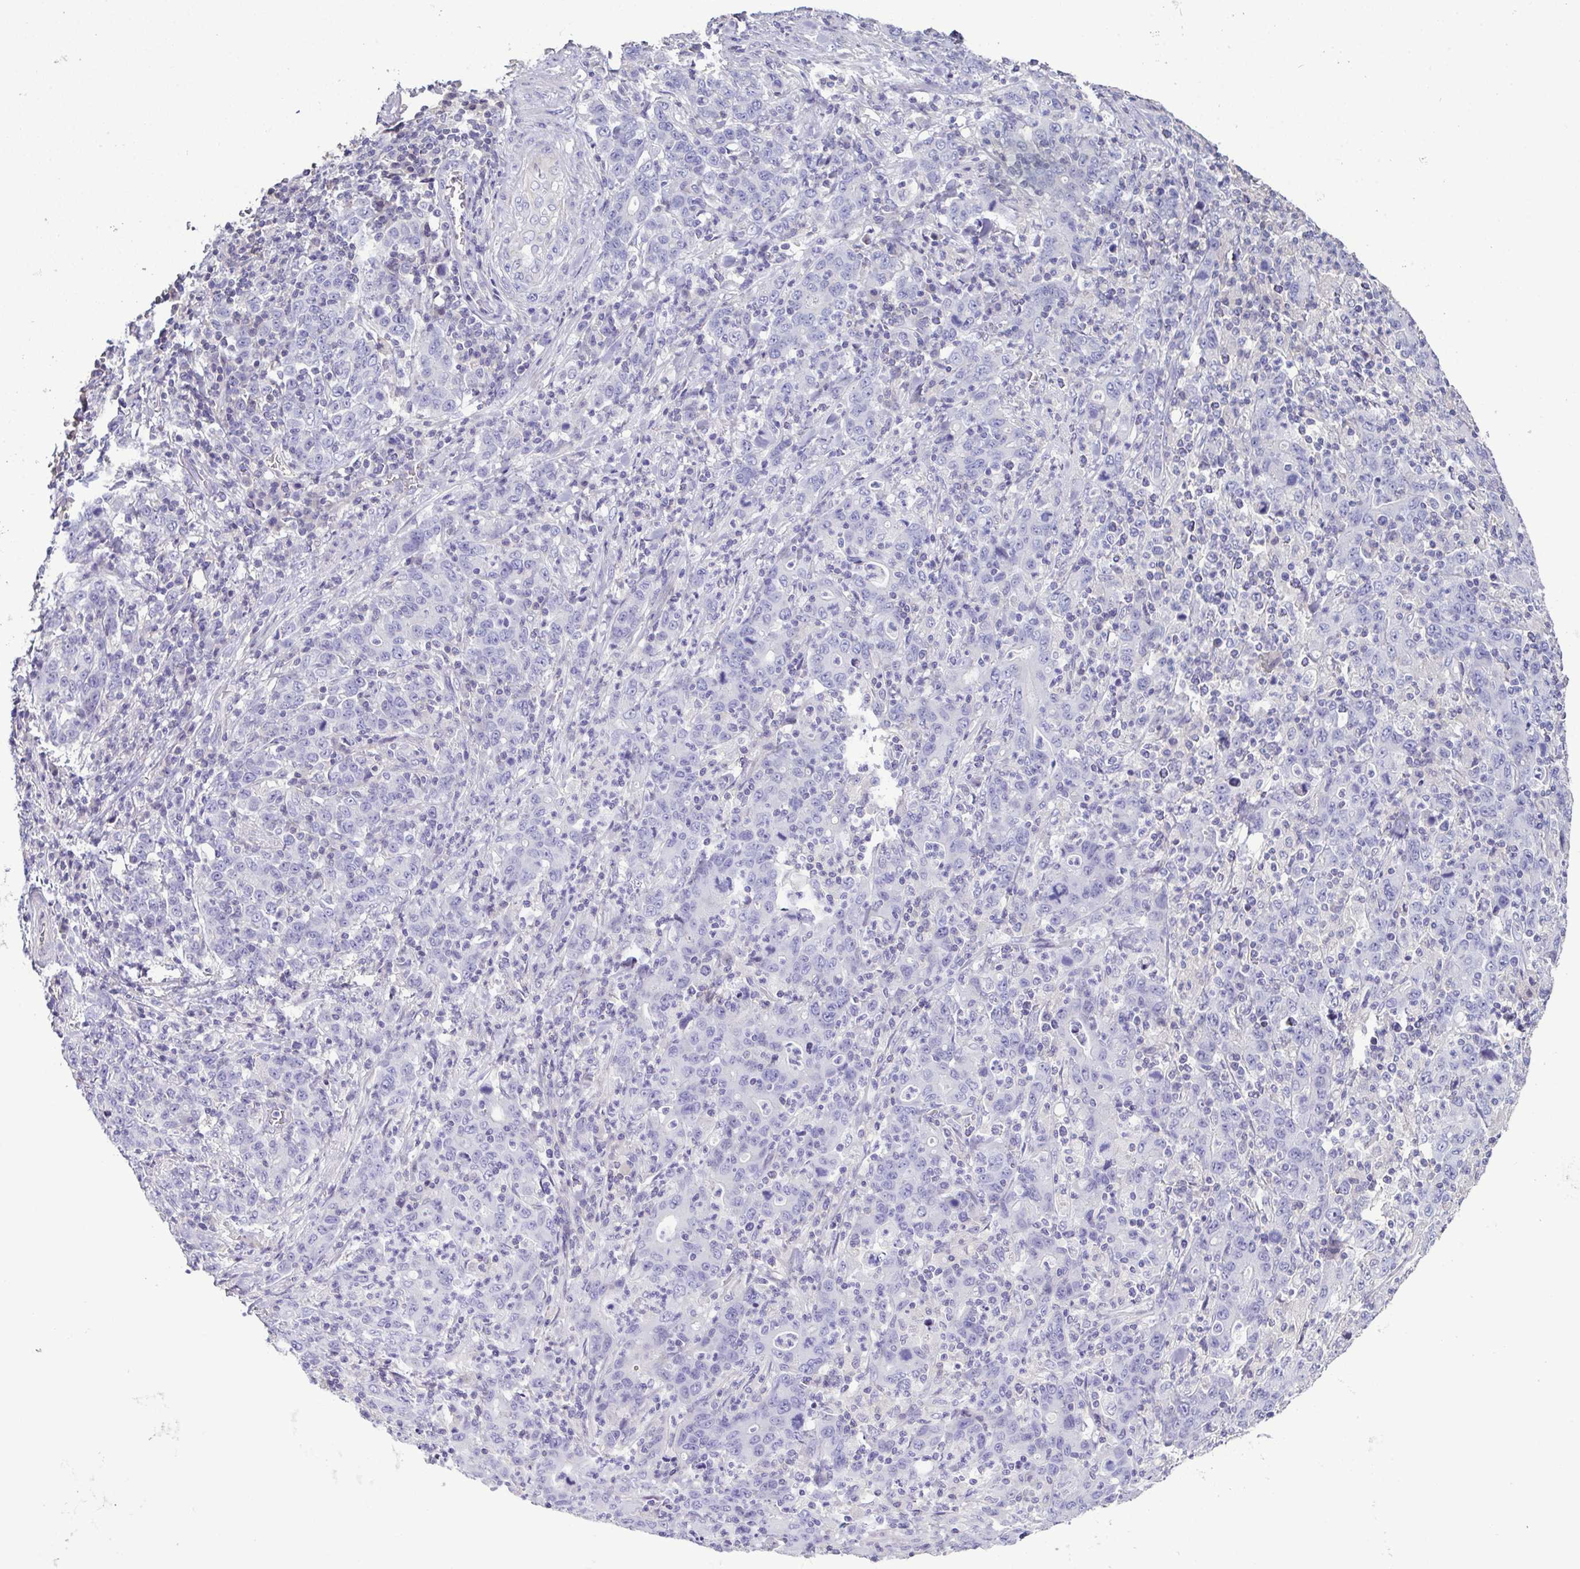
{"staining": {"intensity": "negative", "quantity": "none", "location": "none"}, "tissue": "stomach cancer", "cell_type": "Tumor cells", "image_type": "cancer", "snomed": [{"axis": "morphology", "description": "Adenocarcinoma, NOS"}, {"axis": "topography", "description": "Stomach, upper"}], "caption": "Histopathology image shows no significant protein expression in tumor cells of stomach cancer.", "gene": "MARCO", "patient": {"sex": "male", "age": 69}}